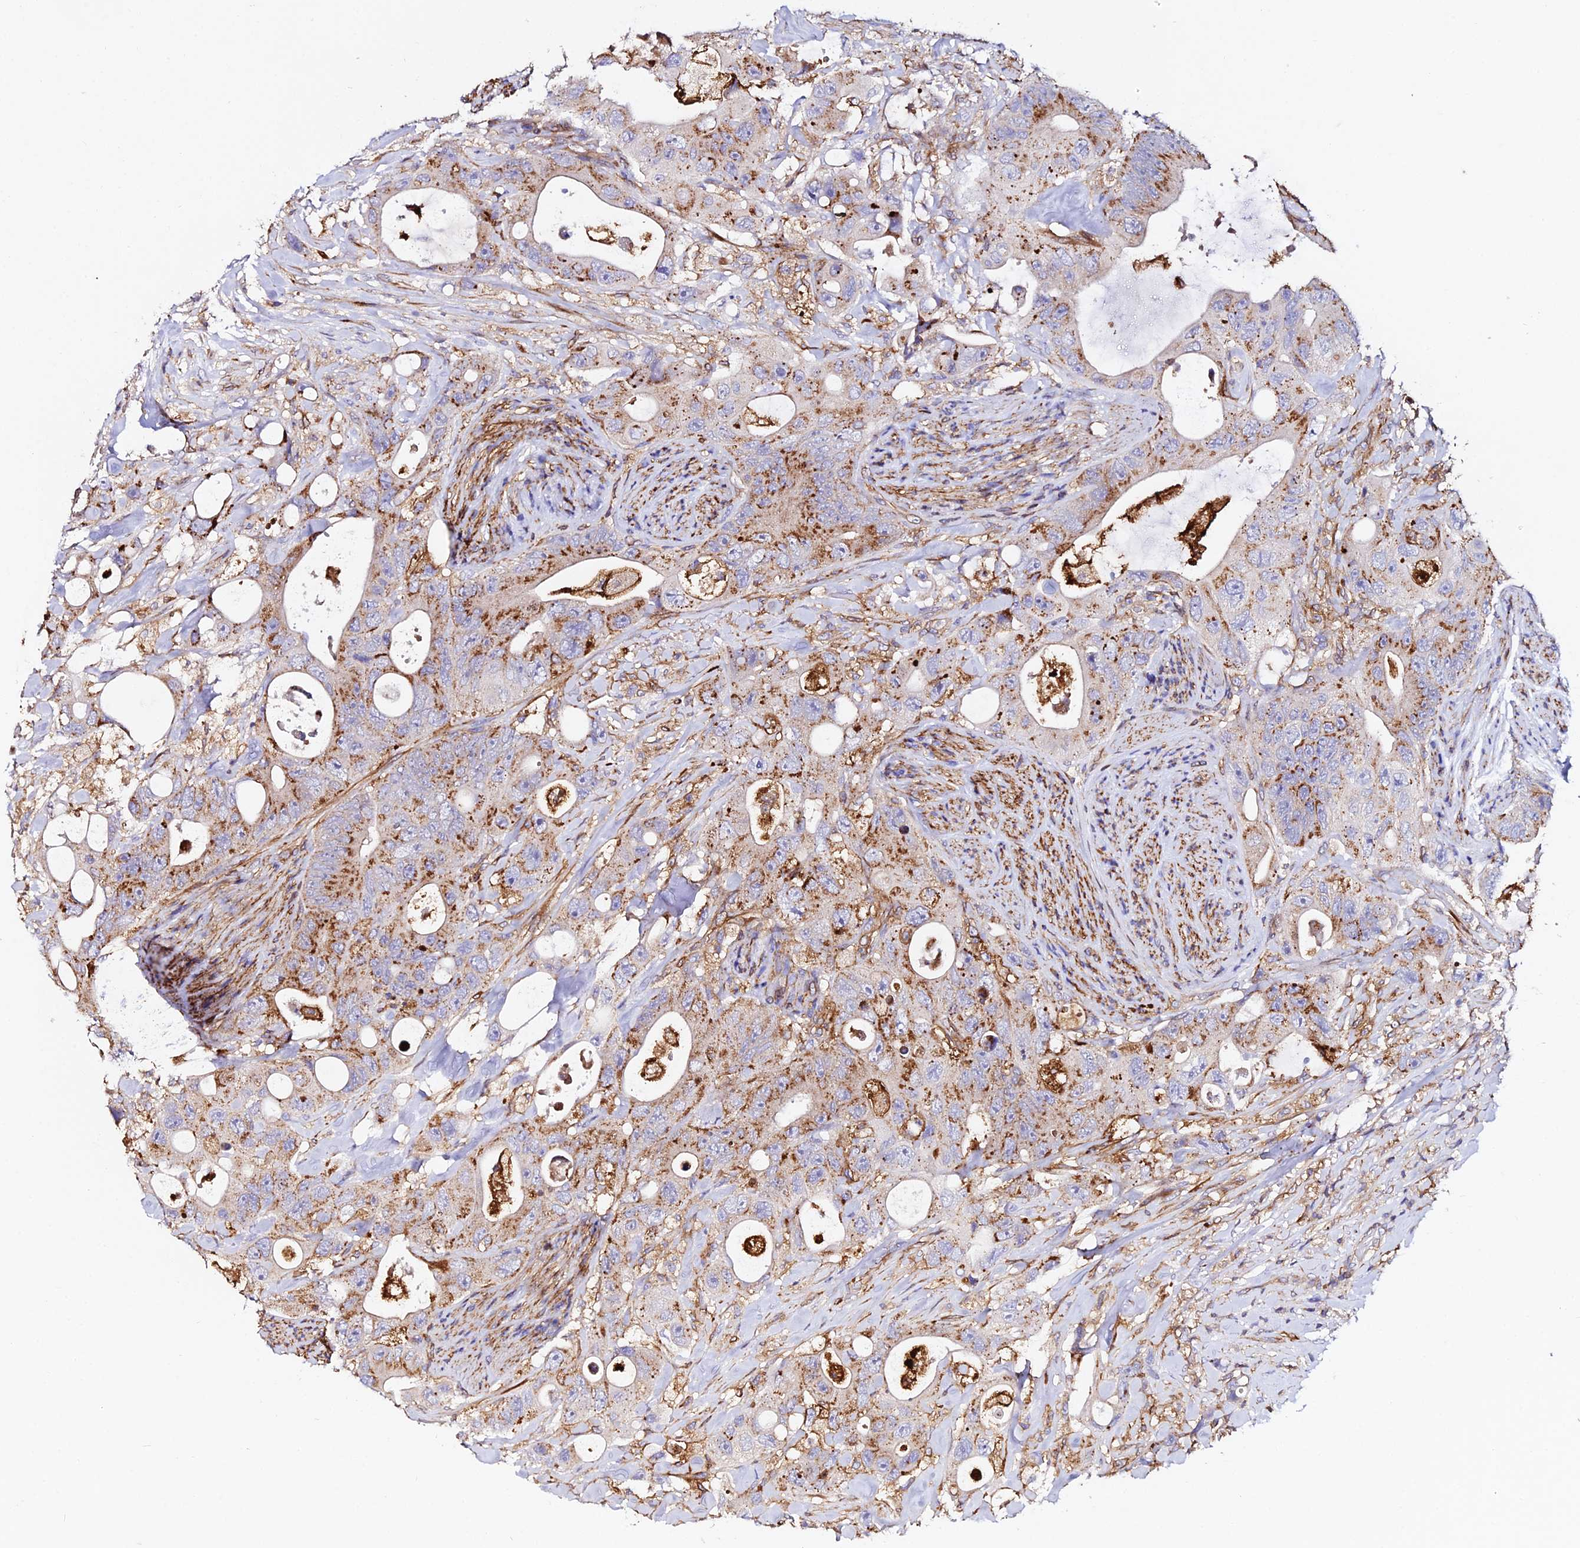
{"staining": {"intensity": "moderate", "quantity": "25%-75%", "location": "cytoplasmic/membranous"}, "tissue": "colorectal cancer", "cell_type": "Tumor cells", "image_type": "cancer", "snomed": [{"axis": "morphology", "description": "Adenocarcinoma, NOS"}, {"axis": "topography", "description": "Colon"}], "caption": "Immunohistochemistry micrograph of human colorectal cancer (adenocarcinoma) stained for a protein (brown), which demonstrates medium levels of moderate cytoplasmic/membranous staining in about 25%-75% of tumor cells.", "gene": "TRPV2", "patient": {"sex": "female", "age": 46}}